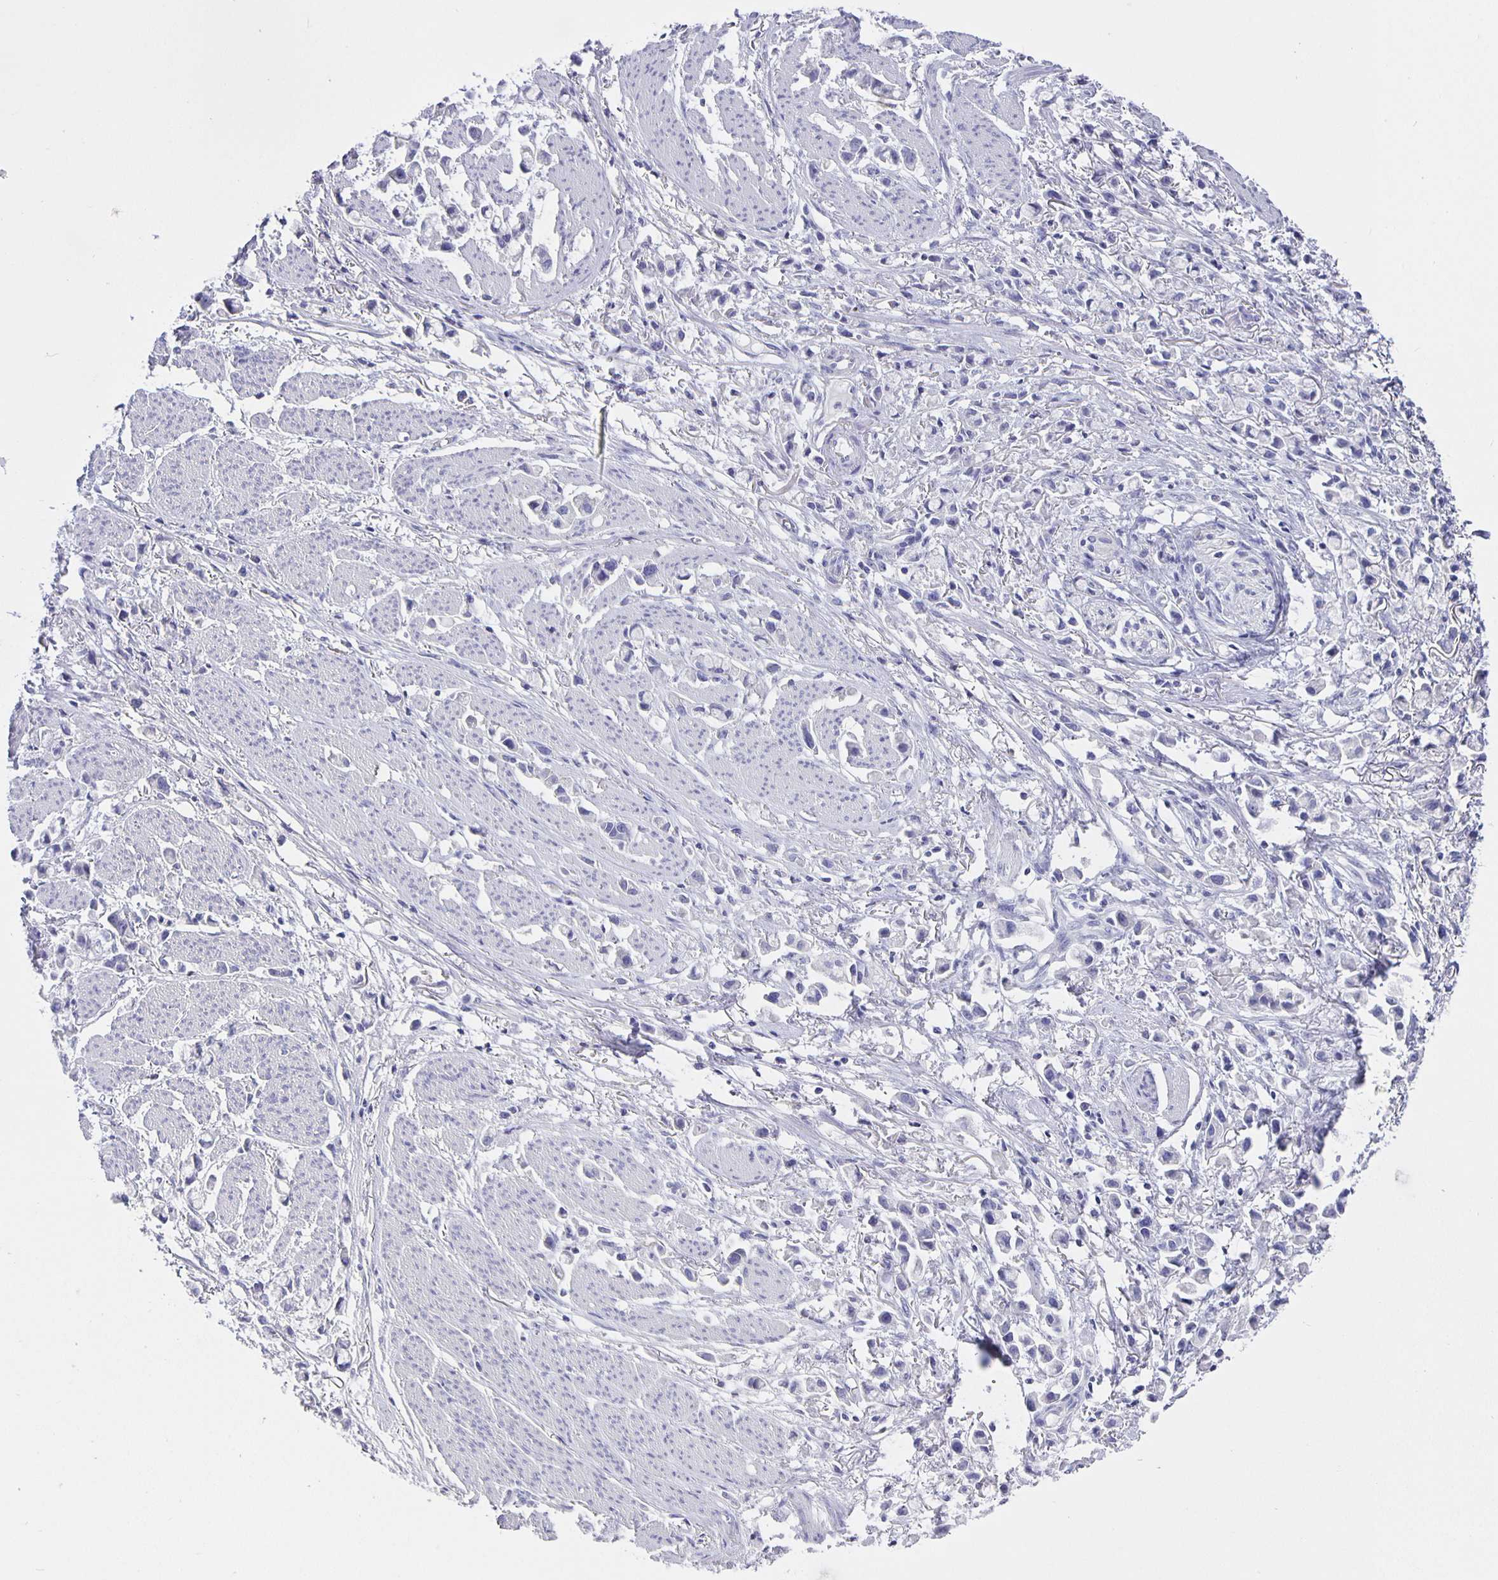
{"staining": {"intensity": "negative", "quantity": "none", "location": "none"}, "tissue": "stomach cancer", "cell_type": "Tumor cells", "image_type": "cancer", "snomed": [{"axis": "morphology", "description": "Adenocarcinoma, NOS"}, {"axis": "topography", "description": "Stomach"}], "caption": "Protein analysis of adenocarcinoma (stomach) reveals no significant expression in tumor cells.", "gene": "CFAP74", "patient": {"sex": "female", "age": 81}}